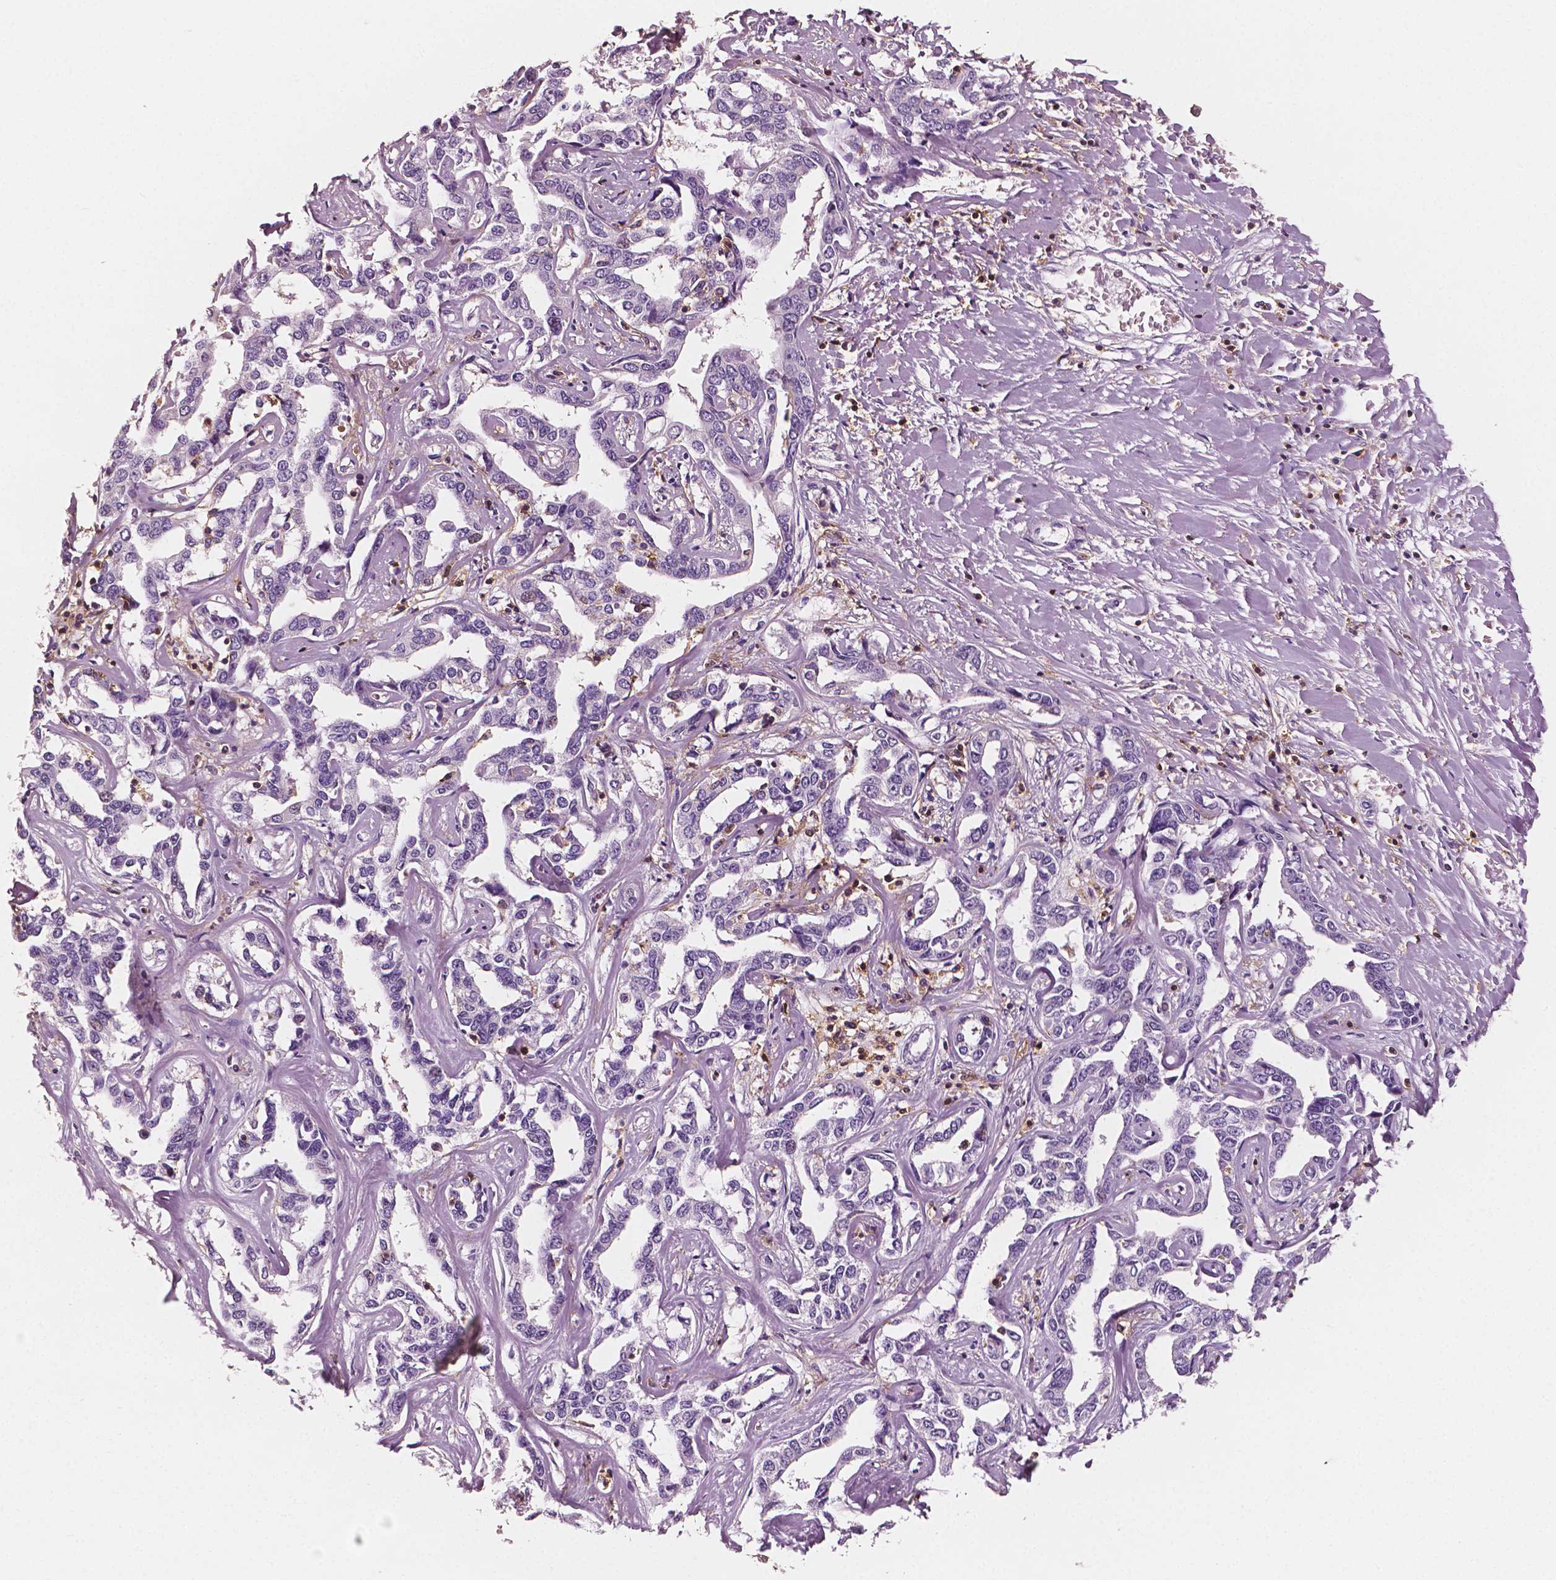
{"staining": {"intensity": "negative", "quantity": "none", "location": "none"}, "tissue": "liver cancer", "cell_type": "Tumor cells", "image_type": "cancer", "snomed": [{"axis": "morphology", "description": "Cholangiocarcinoma"}, {"axis": "topography", "description": "Liver"}], "caption": "Micrograph shows no significant protein staining in tumor cells of liver cholangiocarcinoma.", "gene": "PTPRC", "patient": {"sex": "male", "age": 59}}